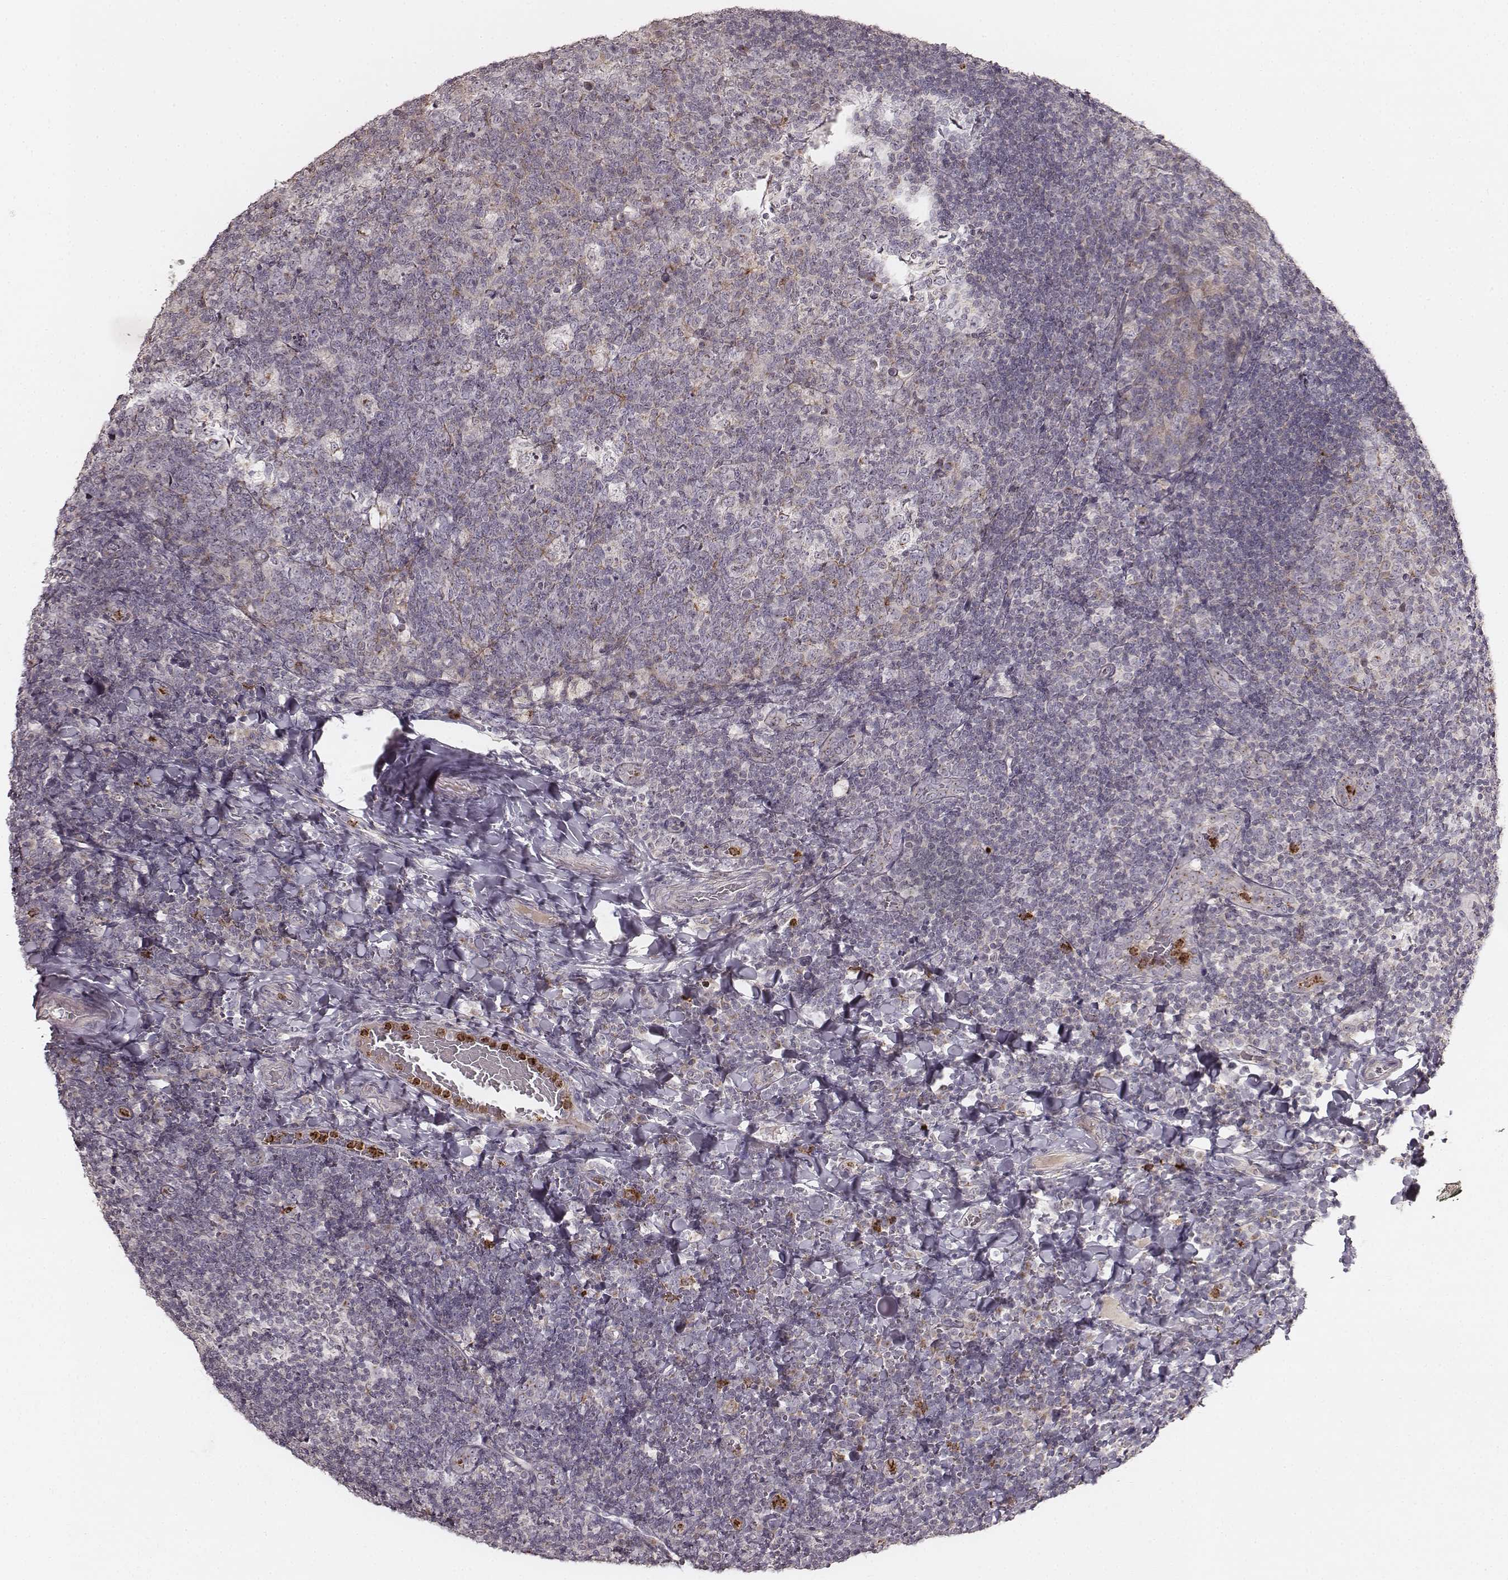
{"staining": {"intensity": "moderate", "quantity": "<25%", "location": "cytoplasmic/membranous"}, "tissue": "tonsil", "cell_type": "Germinal center cells", "image_type": "normal", "snomed": [{"axis": "morphology", "description": "Normal tissue, NOS"}, {"axis": "topography", "description": "Tonsil"}], "caption": "The micrograph shows staining of benign tonsil, revealing moderate cytoplasmic/membranous protein staining (brown color) within germinal center cells. (Stains: DAB in brown, nuclei in blue, Microscopy: brightfield microscopy at high magnification).", "gene": "ABCA7", "patient": {"sex": "male", "age": 17}}